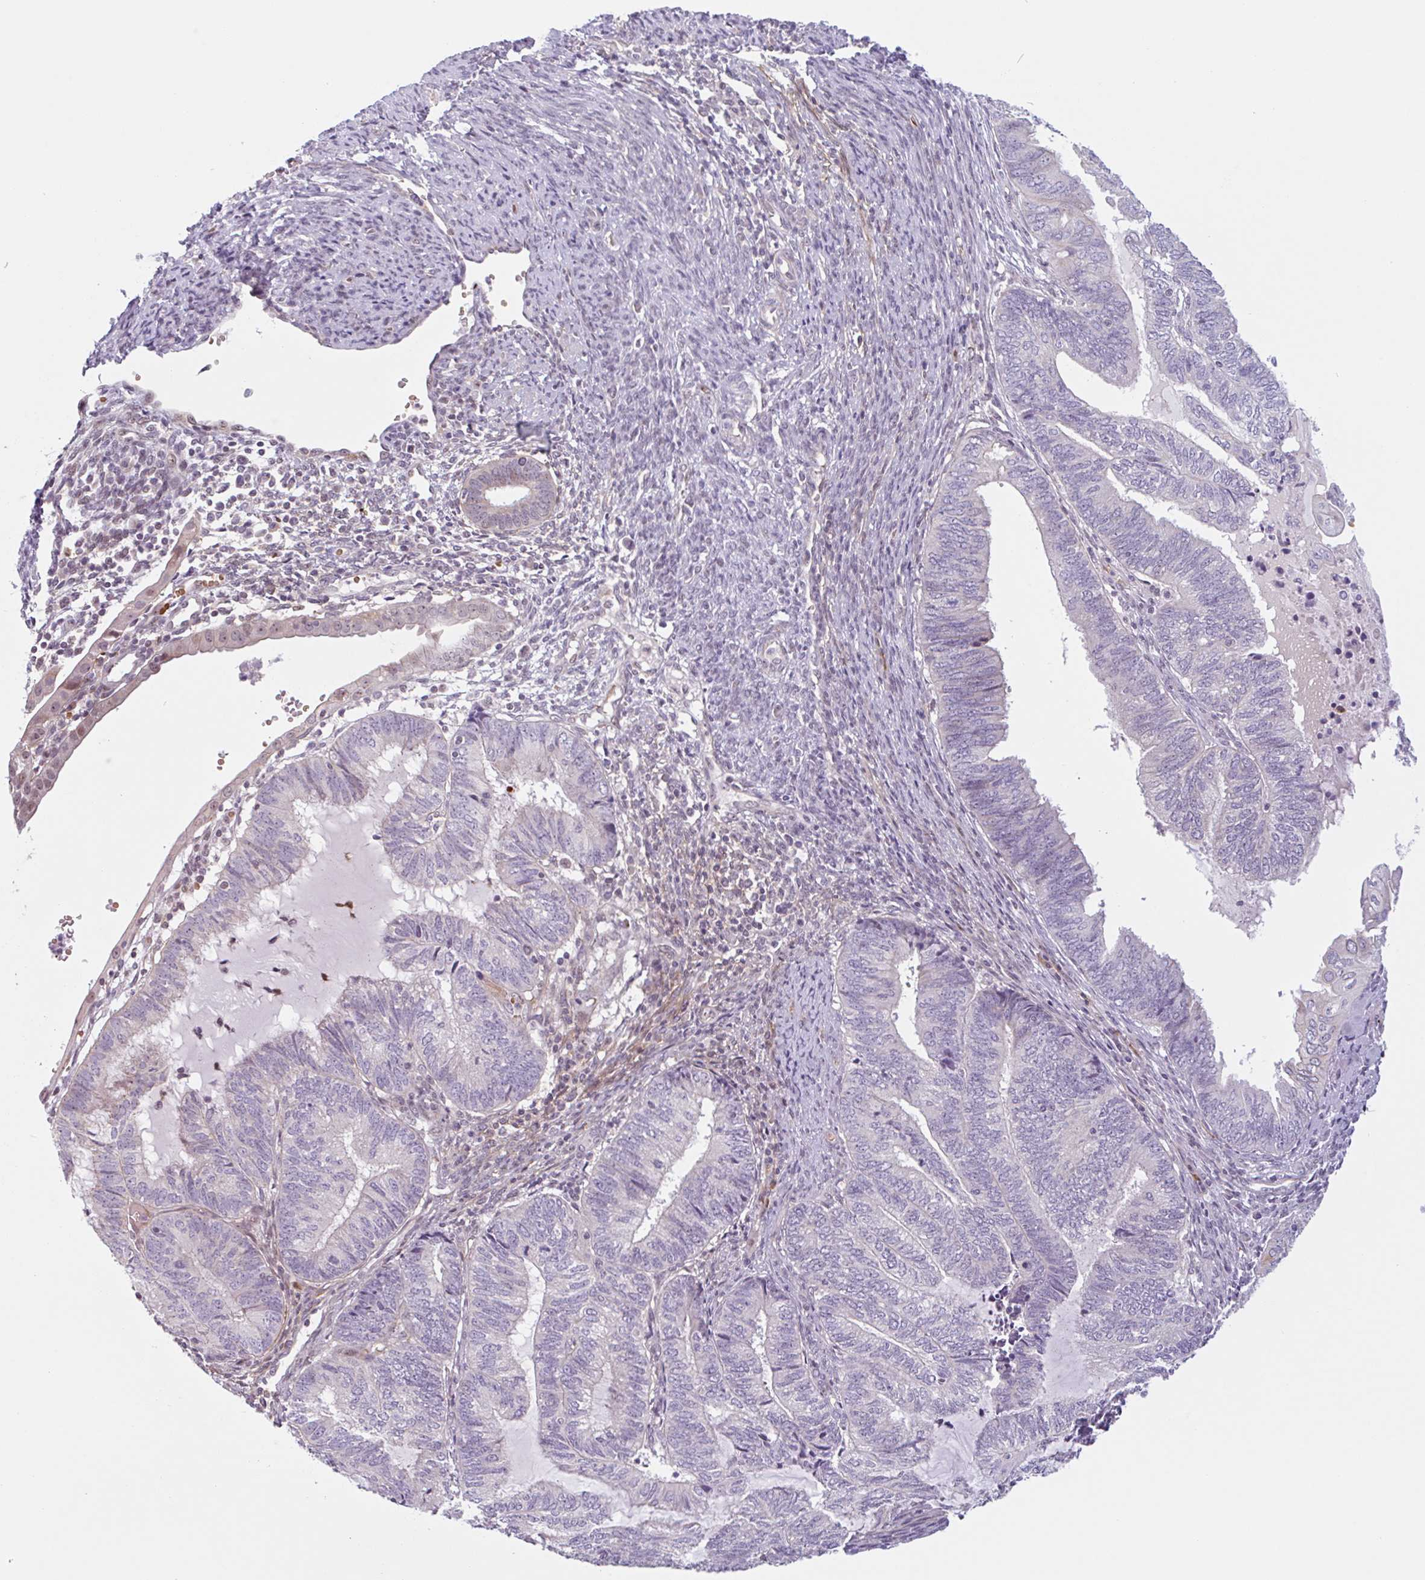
{"staining": {"intensity": "negative", "quantity": "none", "location": "none"}, "tissue": "endometrial cancer", "cell_type": "Tumor cells", "image_type": "cancer", "snomed": [{"axis": "morphology", "description": "Adenocarcinoma, NOS"}, {"axis": "topography", "description": "Uterus"}, {"axis": "topography", "description": "Endometrium"}], "caption": "This is a image of immunohistochemistry staining of adenocarcinoma (endometrial), which shows no expression in tumor cells.", "gene": "TMEM119", "patient": {"sex": "female", "age": 70}}